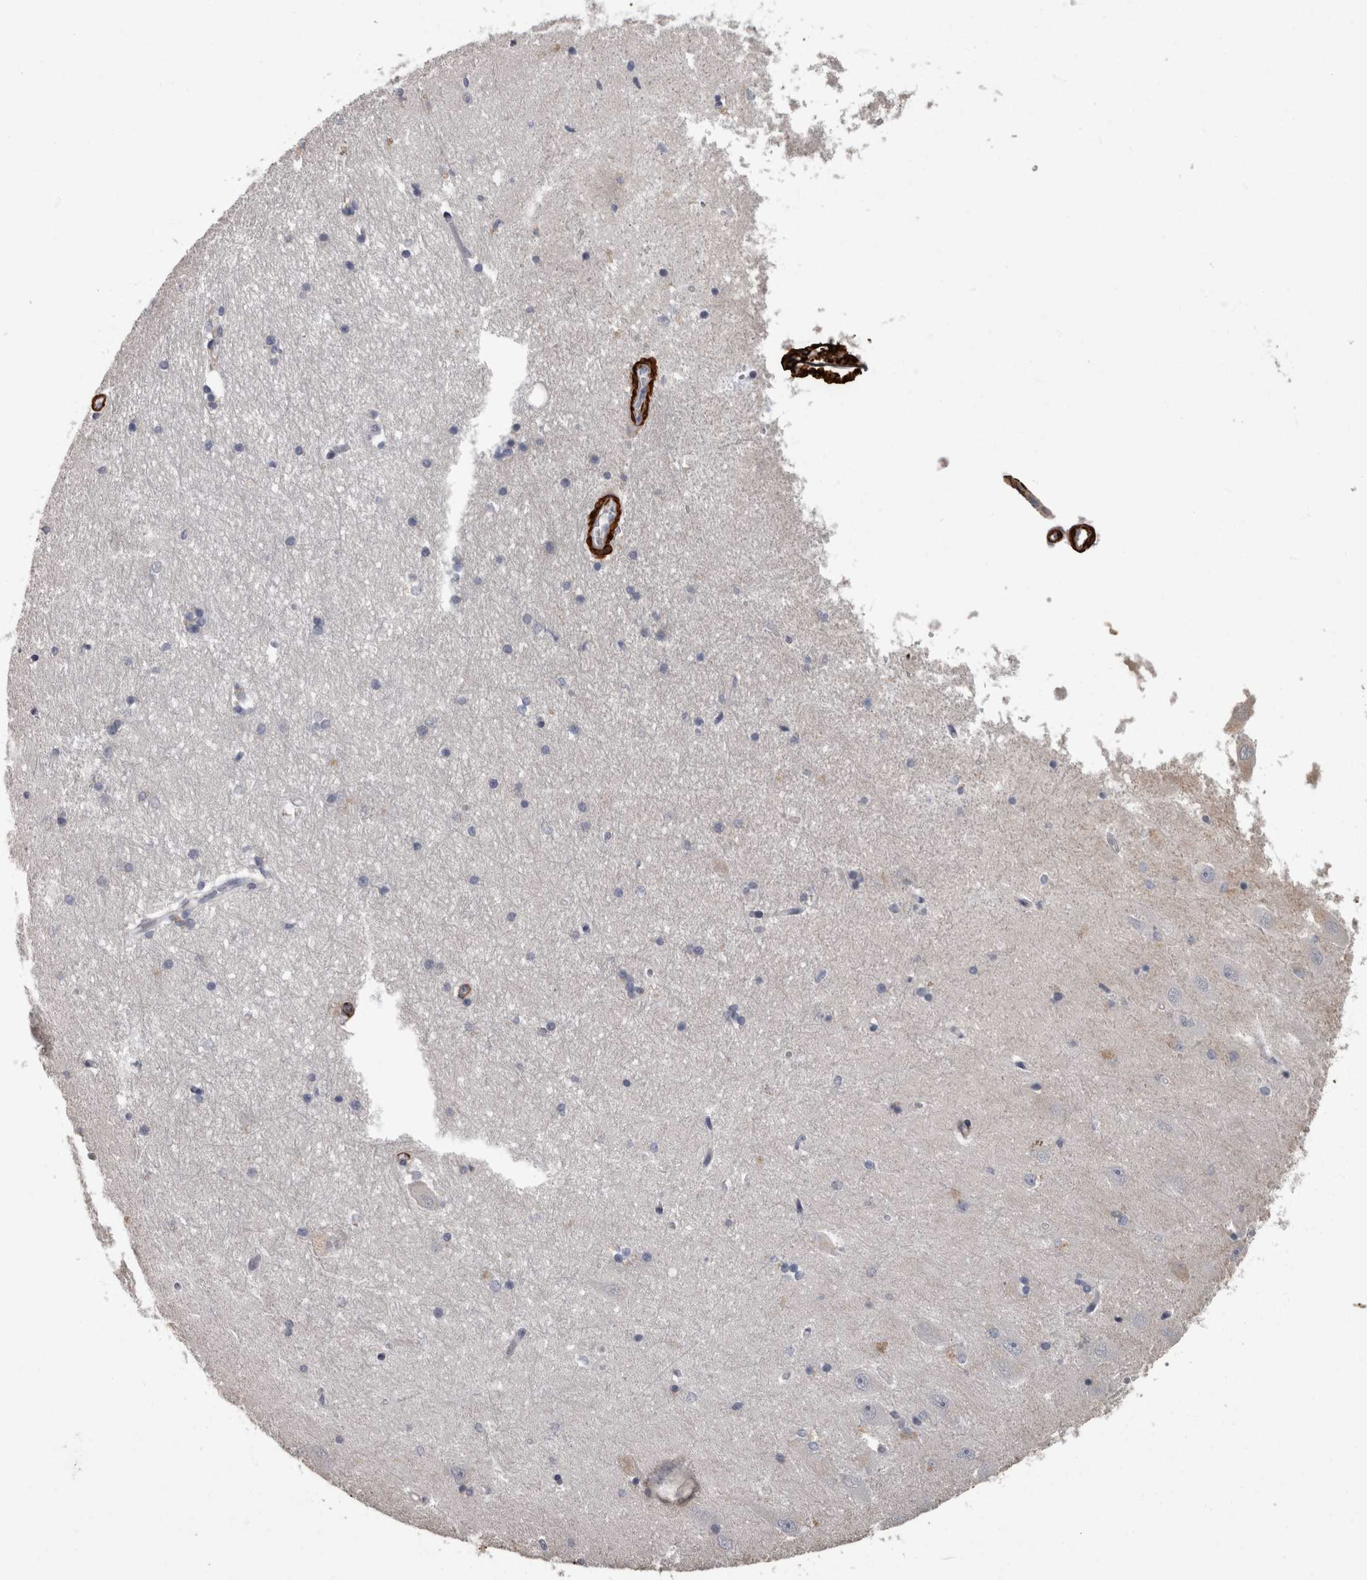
{"staining": {"intensity": "negative", "quantity": "none", "location": "none"}, "tissue": "hippocampus", "cell_type": "Glial cells", "image_type": "normal", "snomed": [{"axis": "morphology", "description": "Normal tissue, NOS"}, {"axis": "topography", "description": "Hippocampus"}], "caption": "A histopathology image of hippocampus stained for a protein displays no brown staining in glial cells.", "gene": "MASTL", "patient": {"sex": "male", "age": 45}}